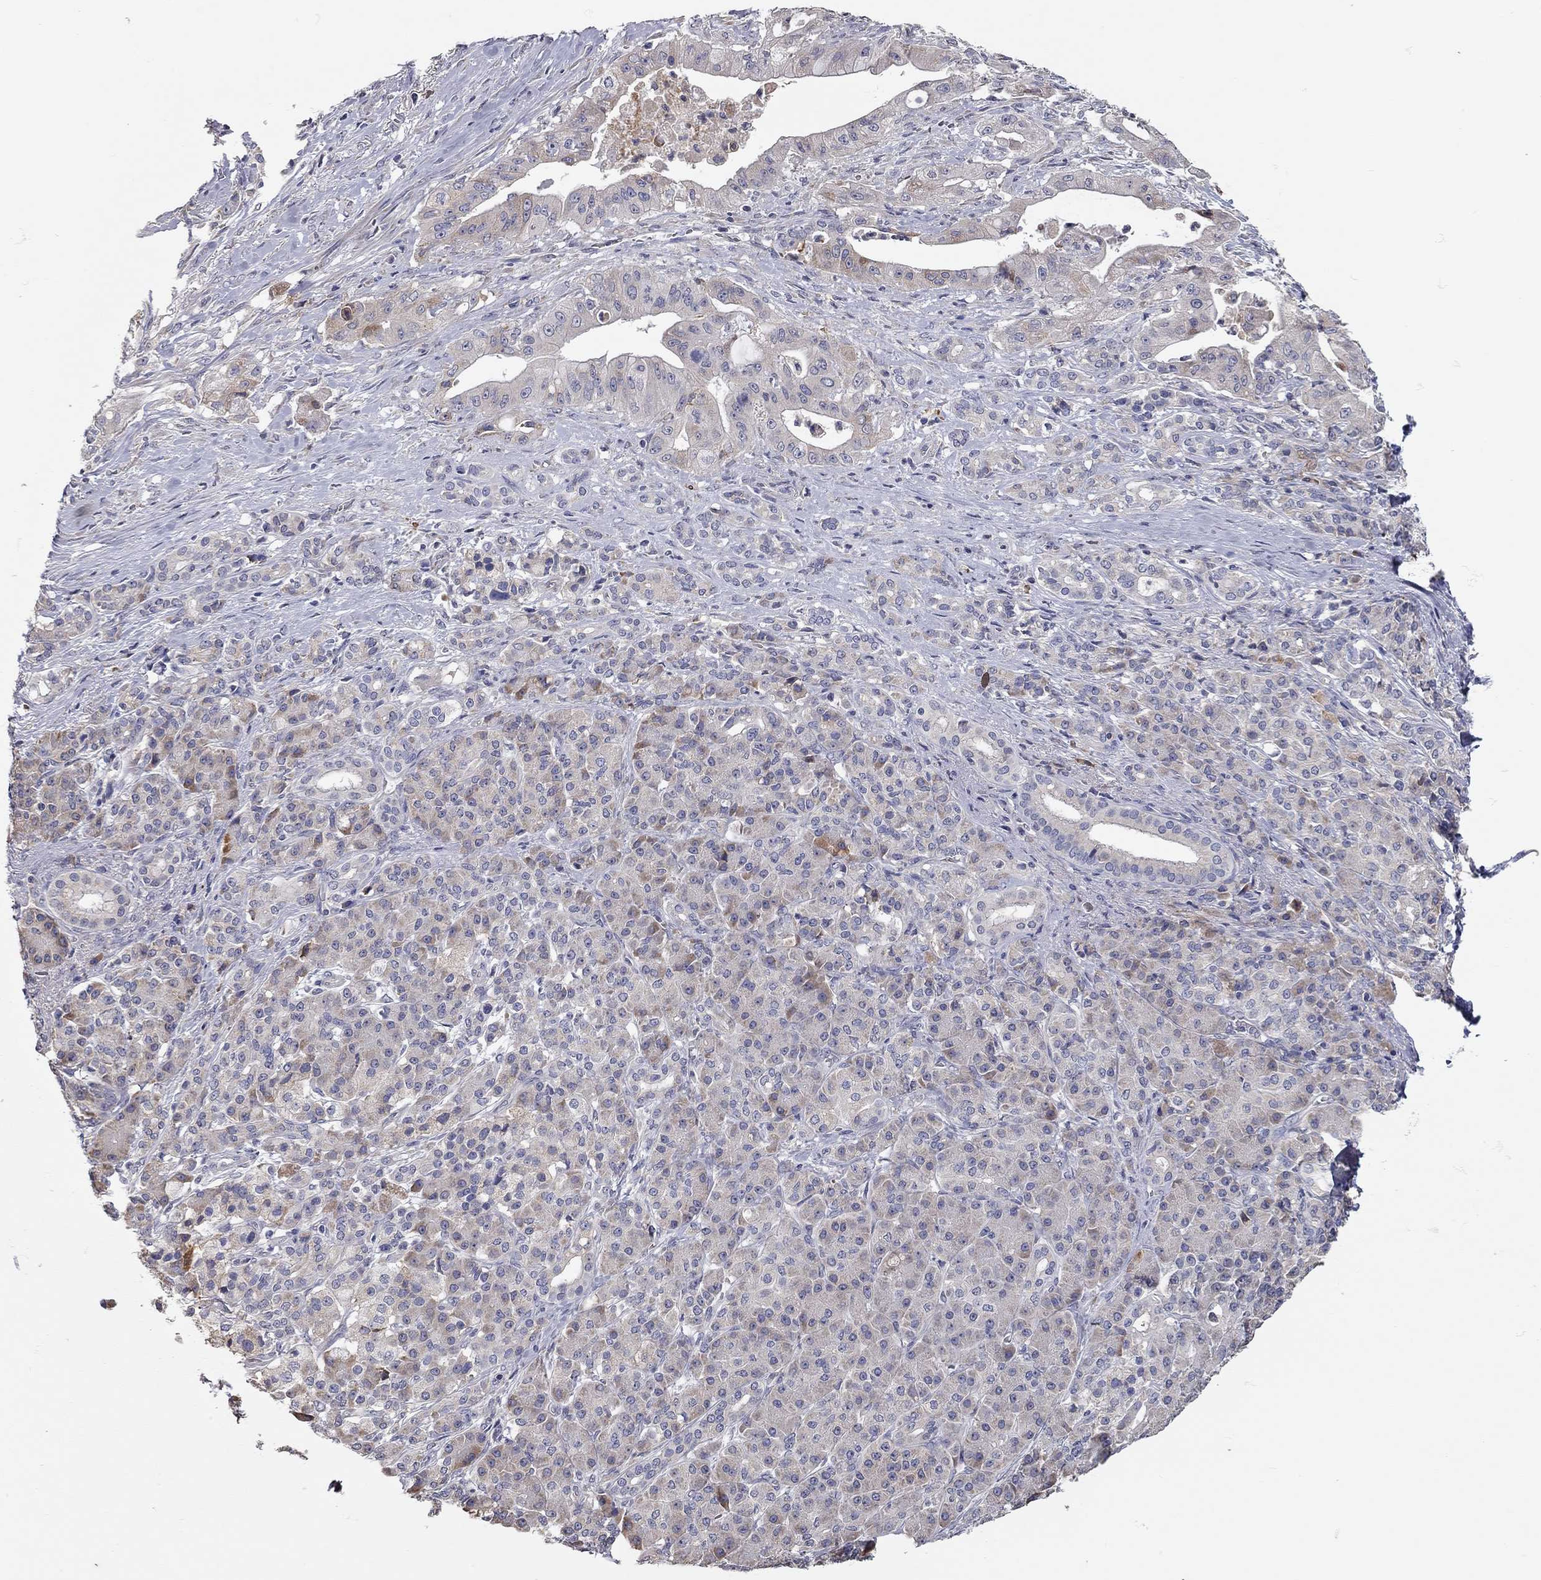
{"staining": {"intensity": "moderate", "quantity": "<25%", "location": "cytoplasmic/membranous"}, "tissue": "pancreatic cancer", "cell_type": "Tumor cells", "image_type": "cancer", "snomed": [{"axis": "morphology", "description": "Normal tissue, NOS"}, {"axis": "morphology", "description": "Inflammation, NOS"}, {"axis": "morphology", "description": "Adenocarcinoma, NOS"}, {"axis": "topography", "description": "Pancreas"}], "caption": "This photomicrograph exhibits immunohistochemistry (IHC) staining of human pancreatic adenocarcinoma, with low moderate cytoplasmic/membranous positivity in approximately <25% of tumor cells.", "gene": "XAGE2", "patient": {"sex": "male", "age": 57}}